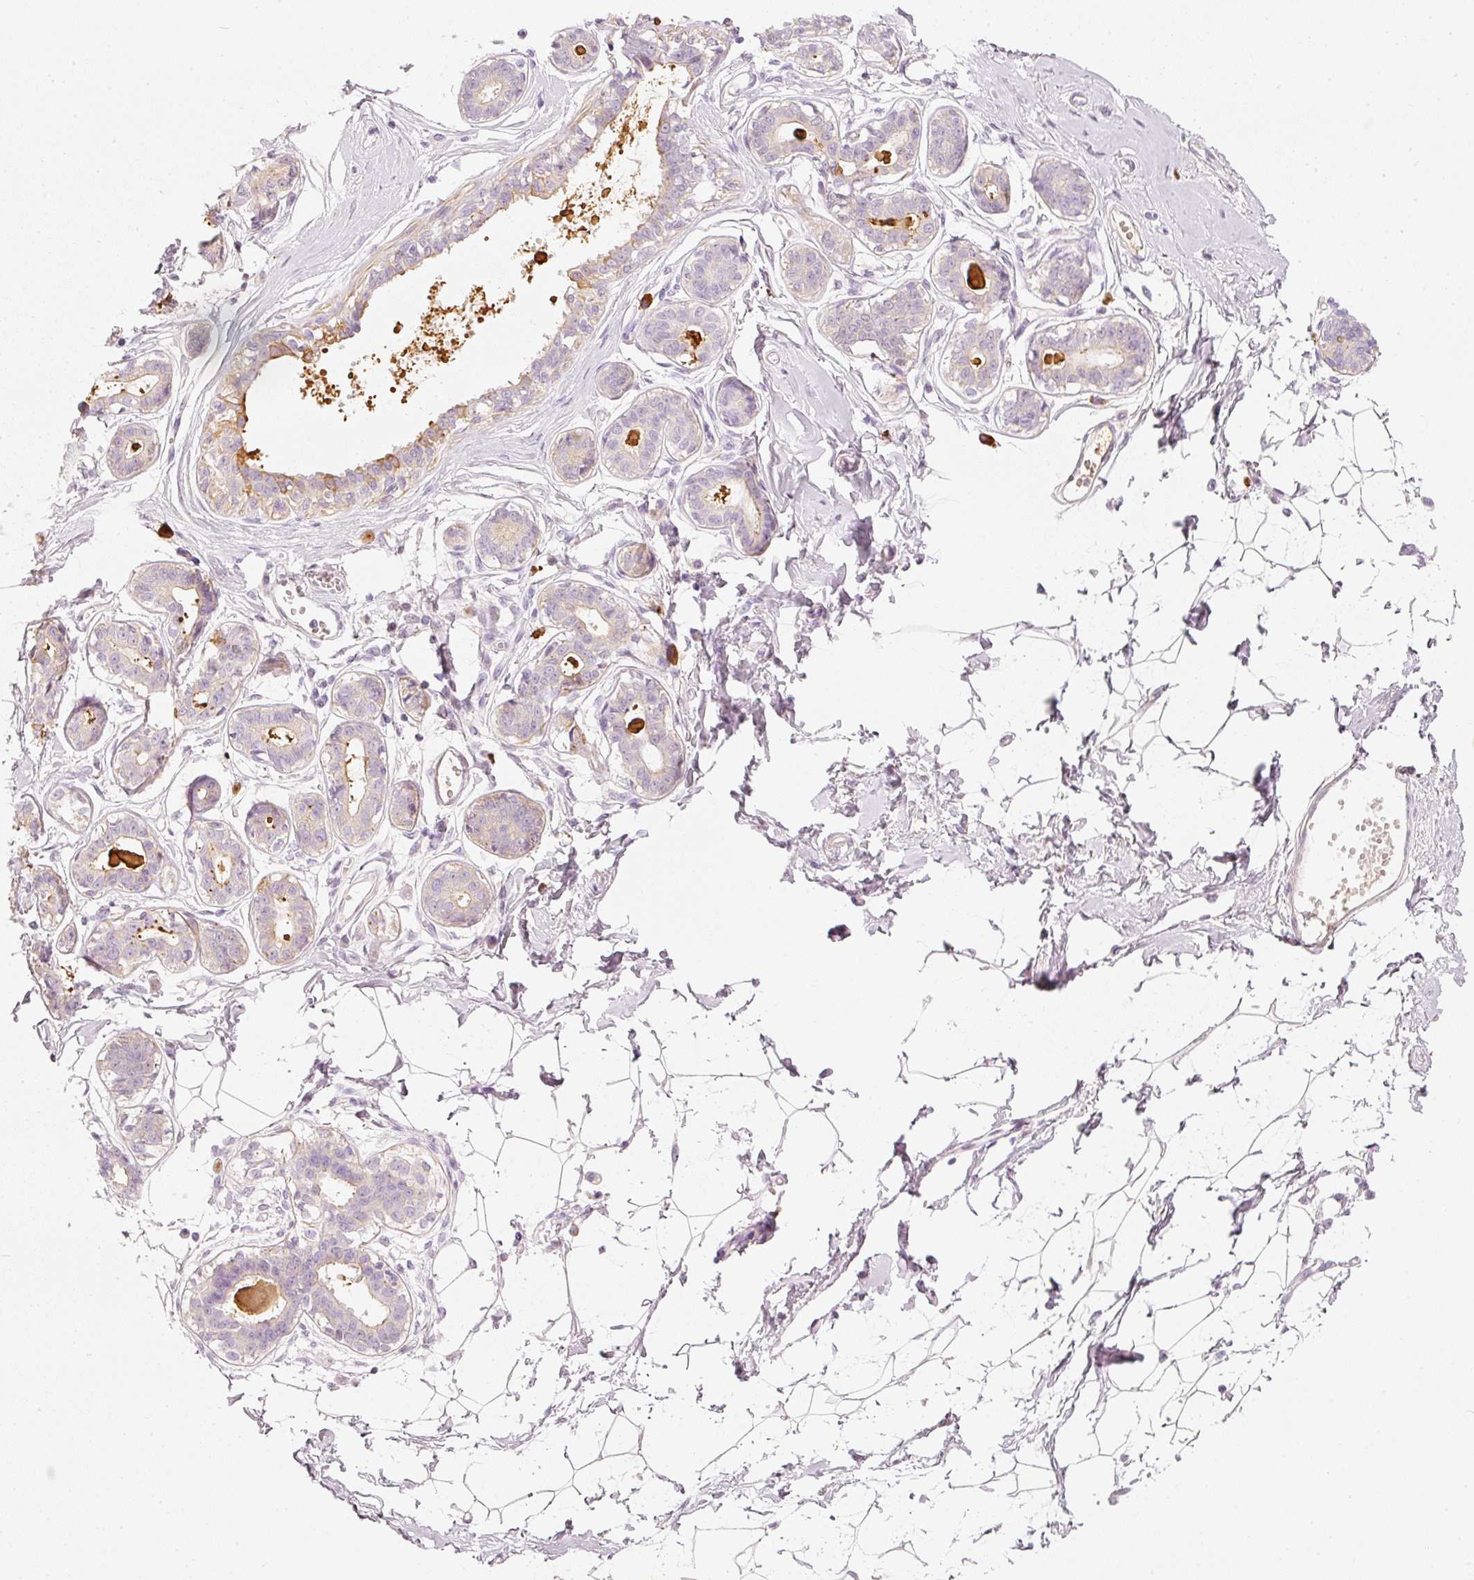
{"staining": {"intensity": "negative", "quantity": "none", "location": "none"}, "tissue": "breast", "cell_type": "Adipocytes", "image_type": "normal", "snomed": [{"axis": "morphology", "description": "Normal tissue, NOS"}, {"axis": "topography", "description": "Breast"}], "caption": "Immunohistochemistry (IHC) of normal breast exhibits no expression in adipocytes.", "gene": "VCAM1", "patient": {"sex": "female", "age": 45}}